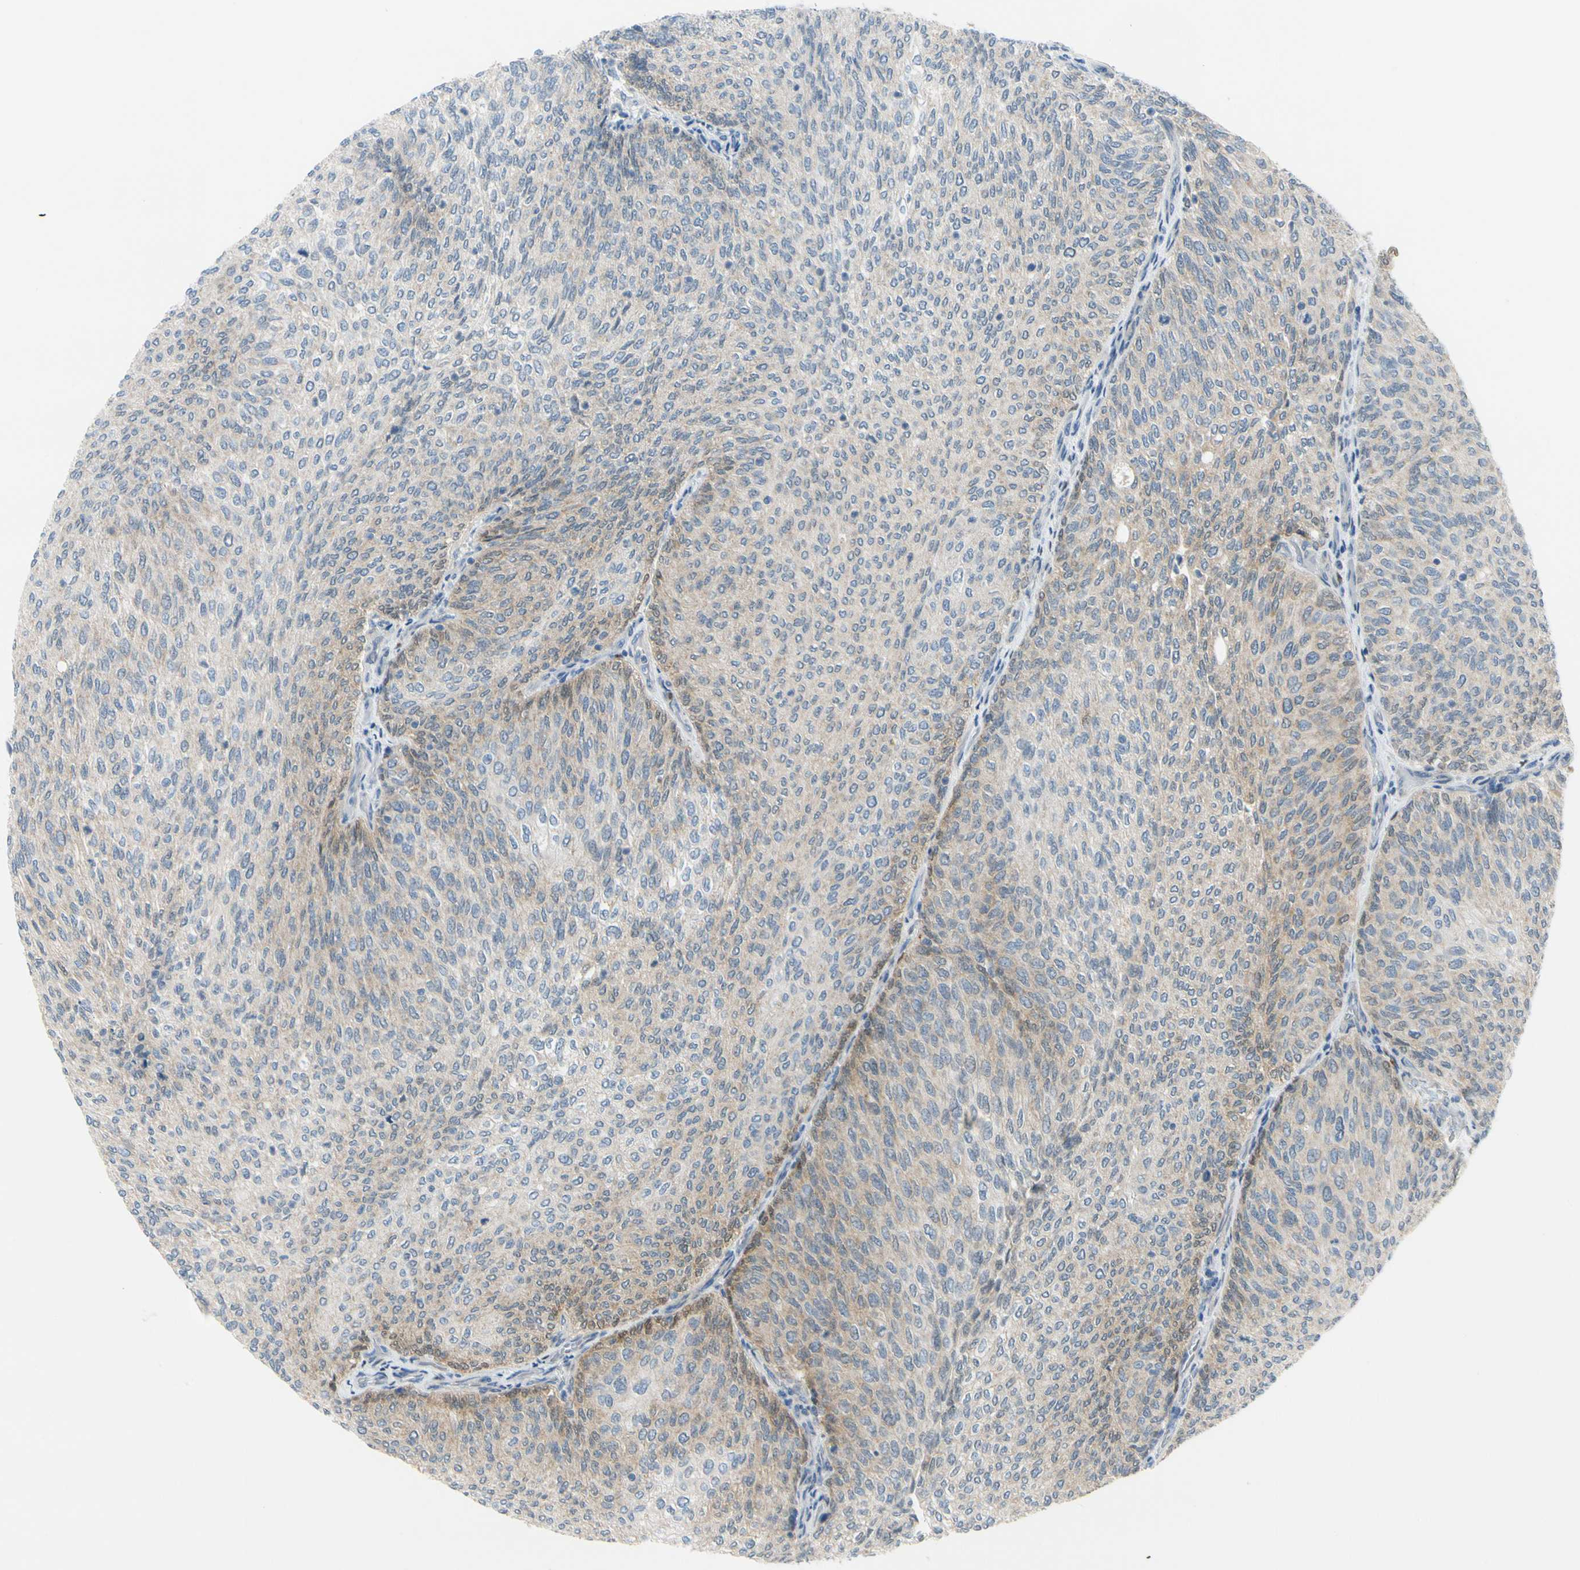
{"staining": {"intensity": "weak", "quantity": "25%-75%", "location": "cytoplasmic/membranous"}, "tissue": "urothelial cancer", "cell_type": "Tumor cells", "image_type": "cancer", "snomed": [{"axis": "morphology", "description": "Urothelial carcinoma, Low grade"}, {"axis": "topography", "description": "Urinary bladder"}], "caption": "A brown stain shows weak cytoplasmic/membranous positivity of a protein in urothelial cancer tumor cells.", "gene": "FHL2", "patient": {"sex": "female", "age": 79}}